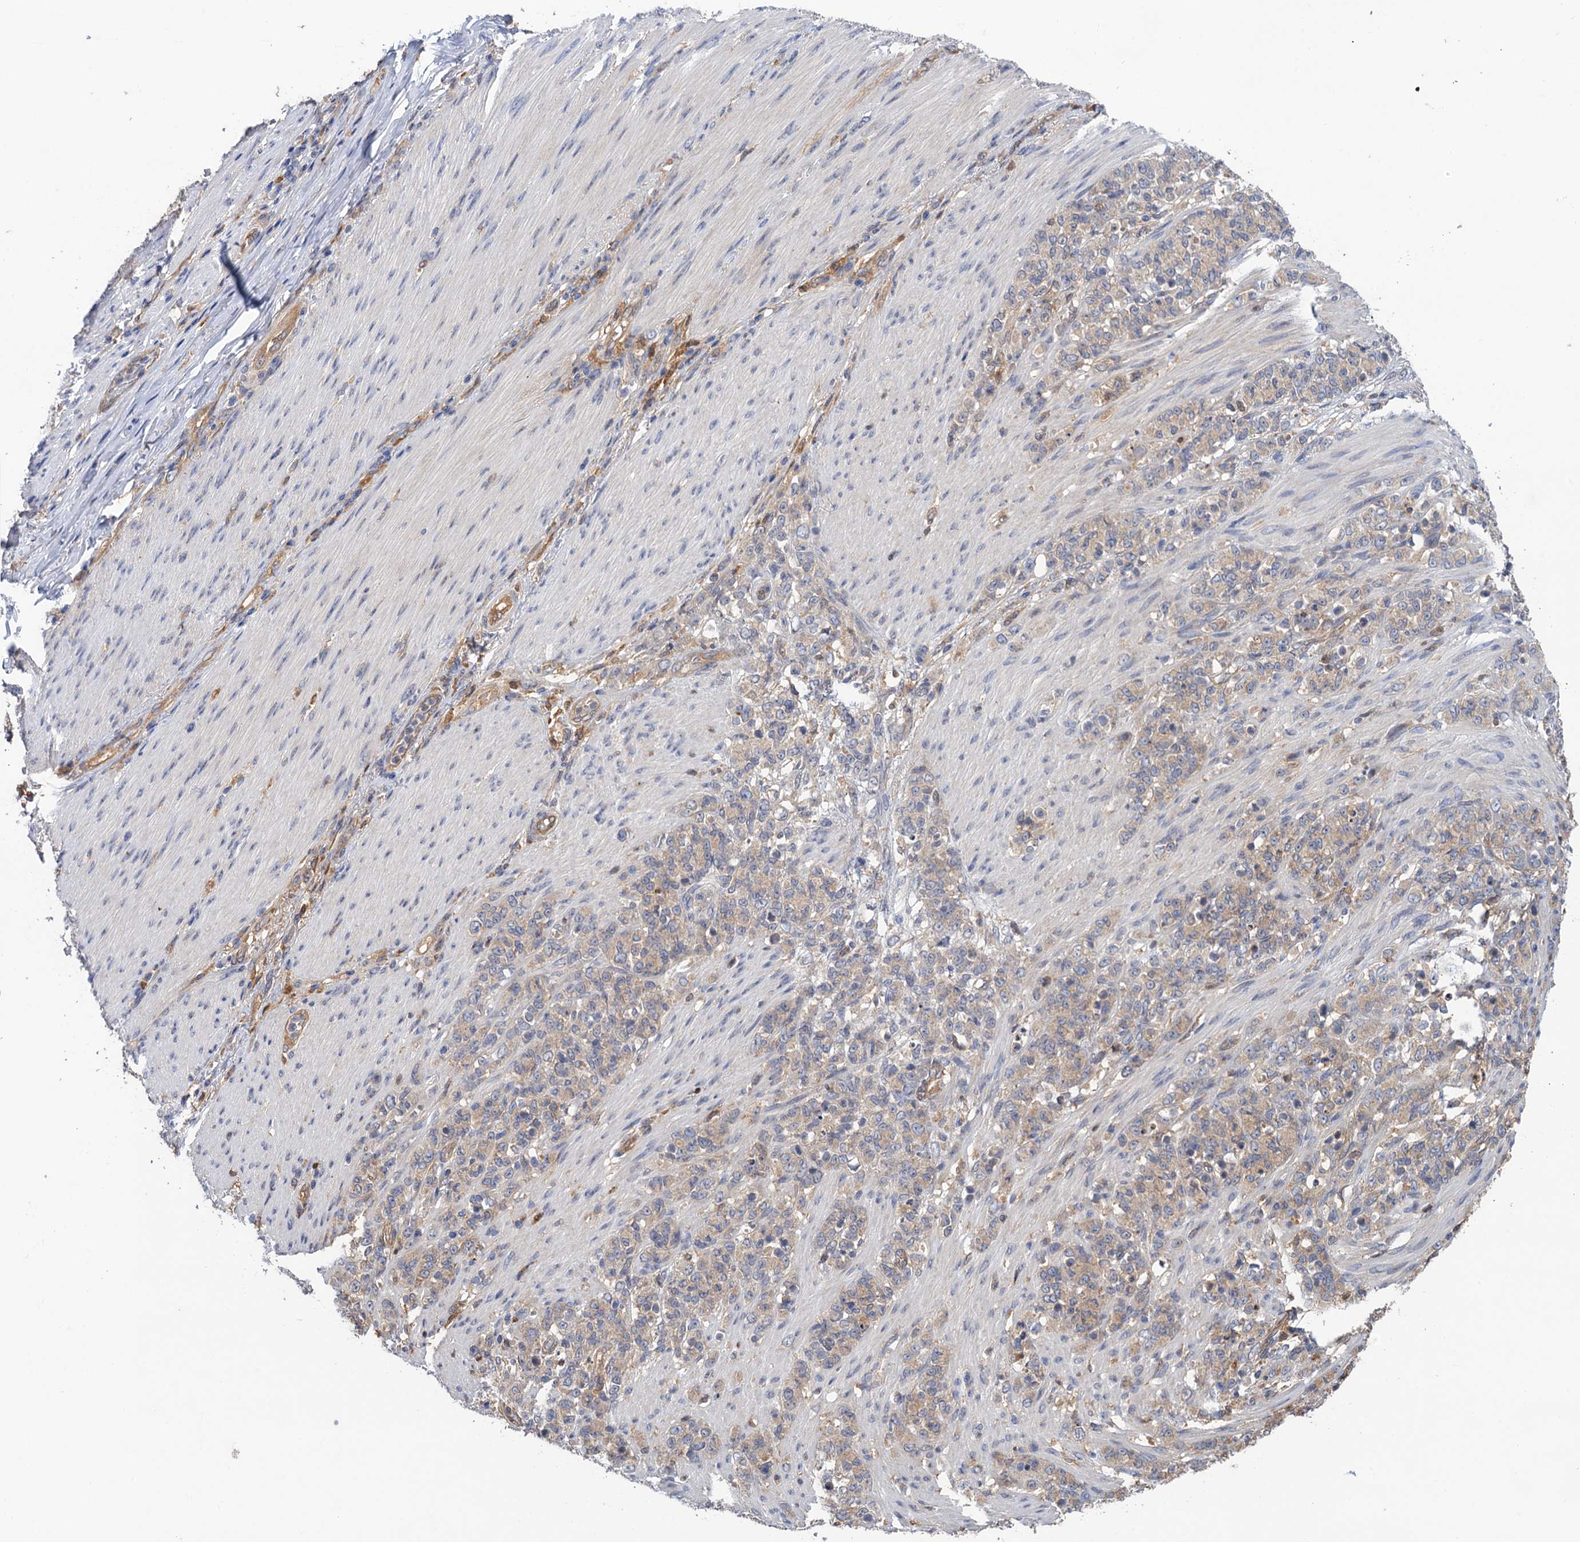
{"staining": {"intensity": "weak", "quantity": "25%-75%", "location": "cytoplasmic/membranous"}, "tissue": "stomach cancer", "cell_type": "Tumor cells", "image_type": "cancer", "snomed": [{"axis": "morphology", "description": "Adenocarcinoma, NOS"}, {"axis": "topography", "description": "Stomach"}], "caption": "Weak cytoplasmic/membranous positivity for a protein is appreciated in about 25%-75% of tumor cells of stomach adenocarcinoma using immunohistochemistry (IHC).", "gene": "NEK8", "patient": {"sex": "female", "age": 79}}